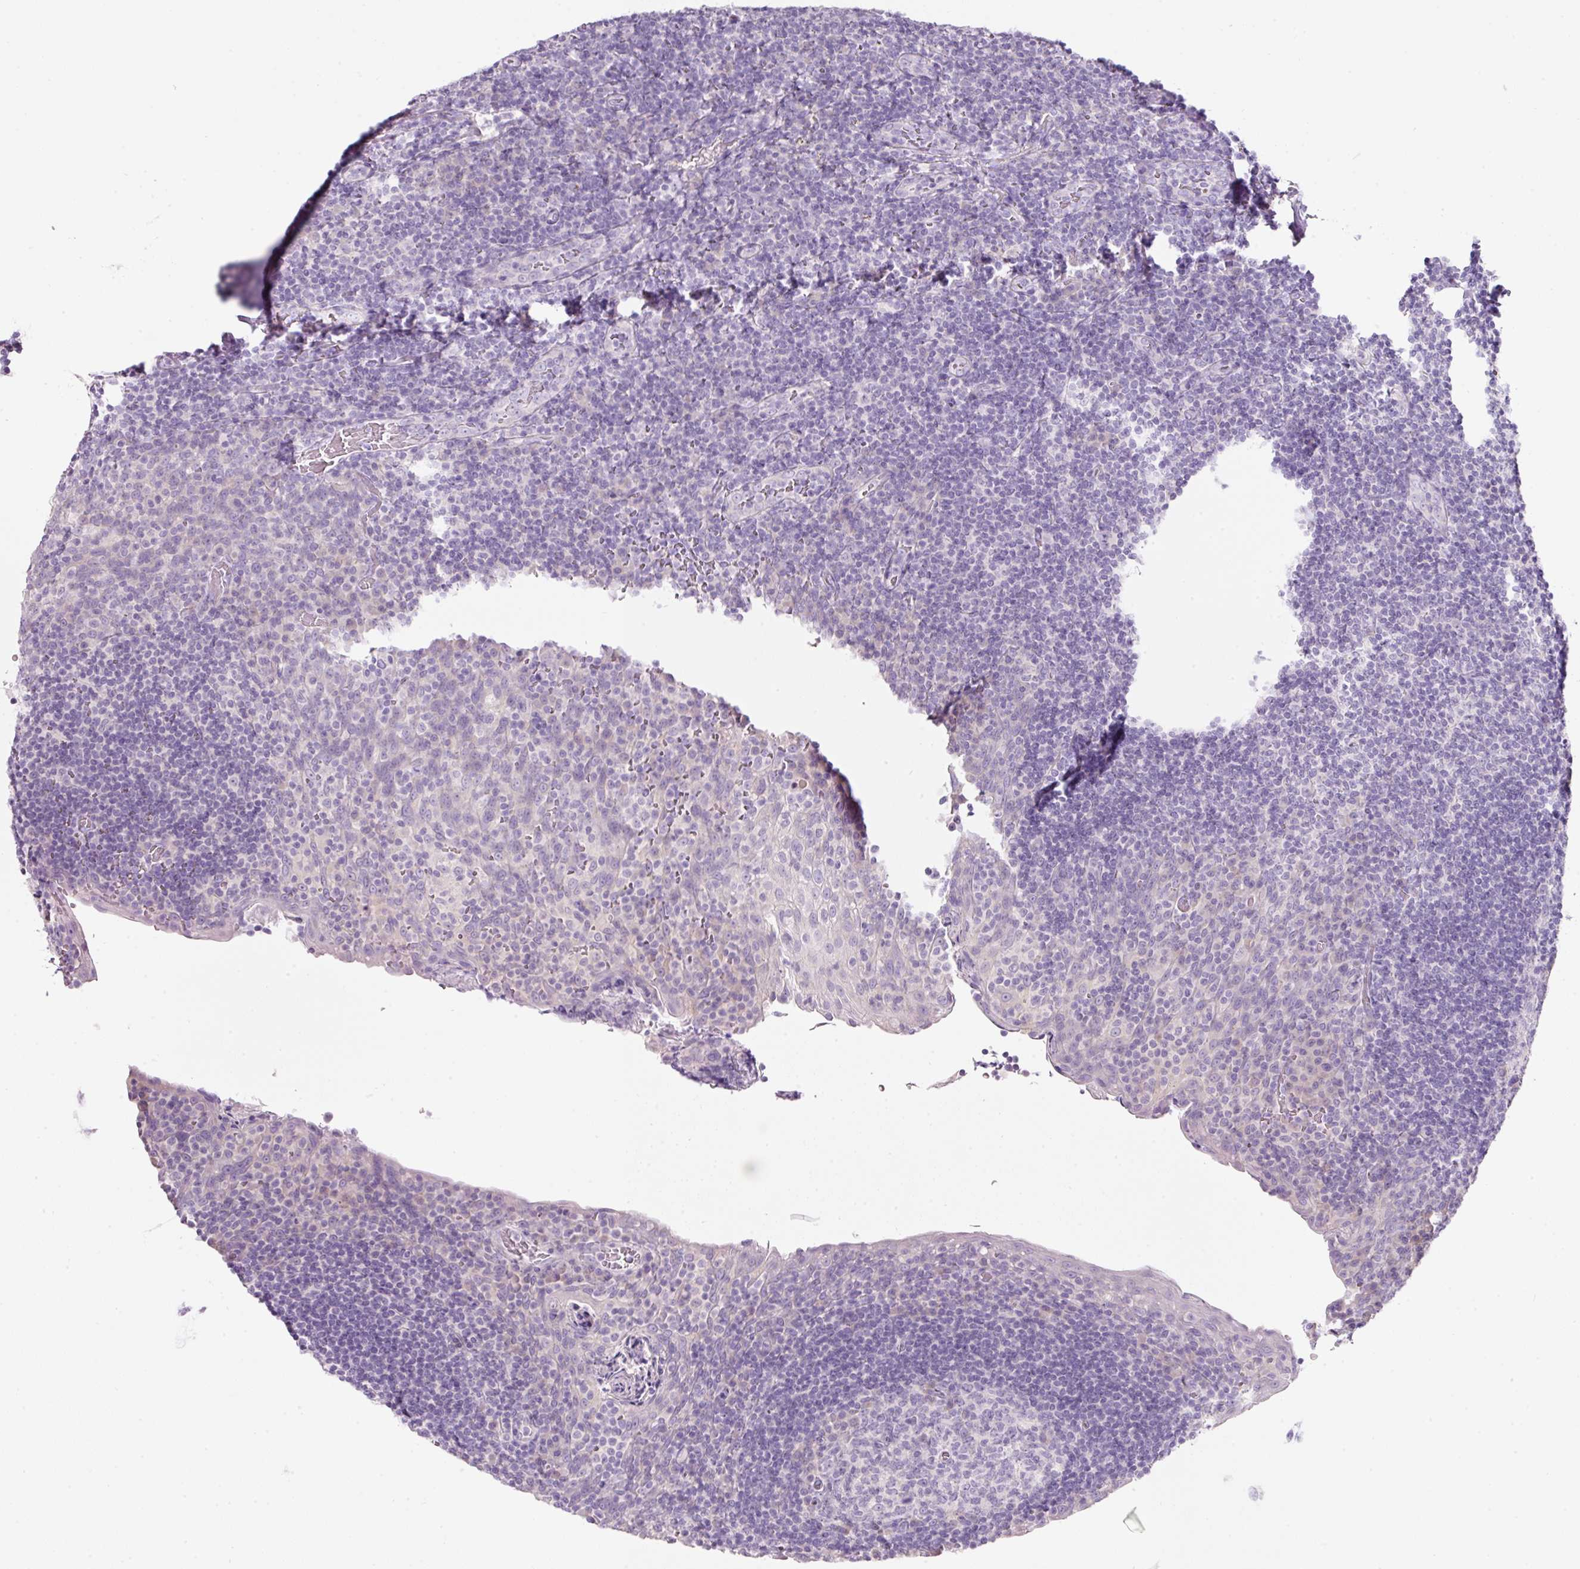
{"staining": {"intensity": "negative", "quantity": "none", "location": "none"}, "tissue": "tonsil", "cell_type": "Germinal center cells", "image_type": "normal", "snomed": [{"axis": "morphology", "description": "Normal tissue, NOS"}, {"axis": "topography", "description": "Tonsil"}], "caption": "High magnification brightfield microscopy of normal tonsil stained with DAB (3,3'-diaminobenzidine) (brown) and counterstained with hematoxylin (blue): germinal center cells show no significant expression.", "gene": "SLC2A2", "patient": {"sex": "male", "age": 17}}